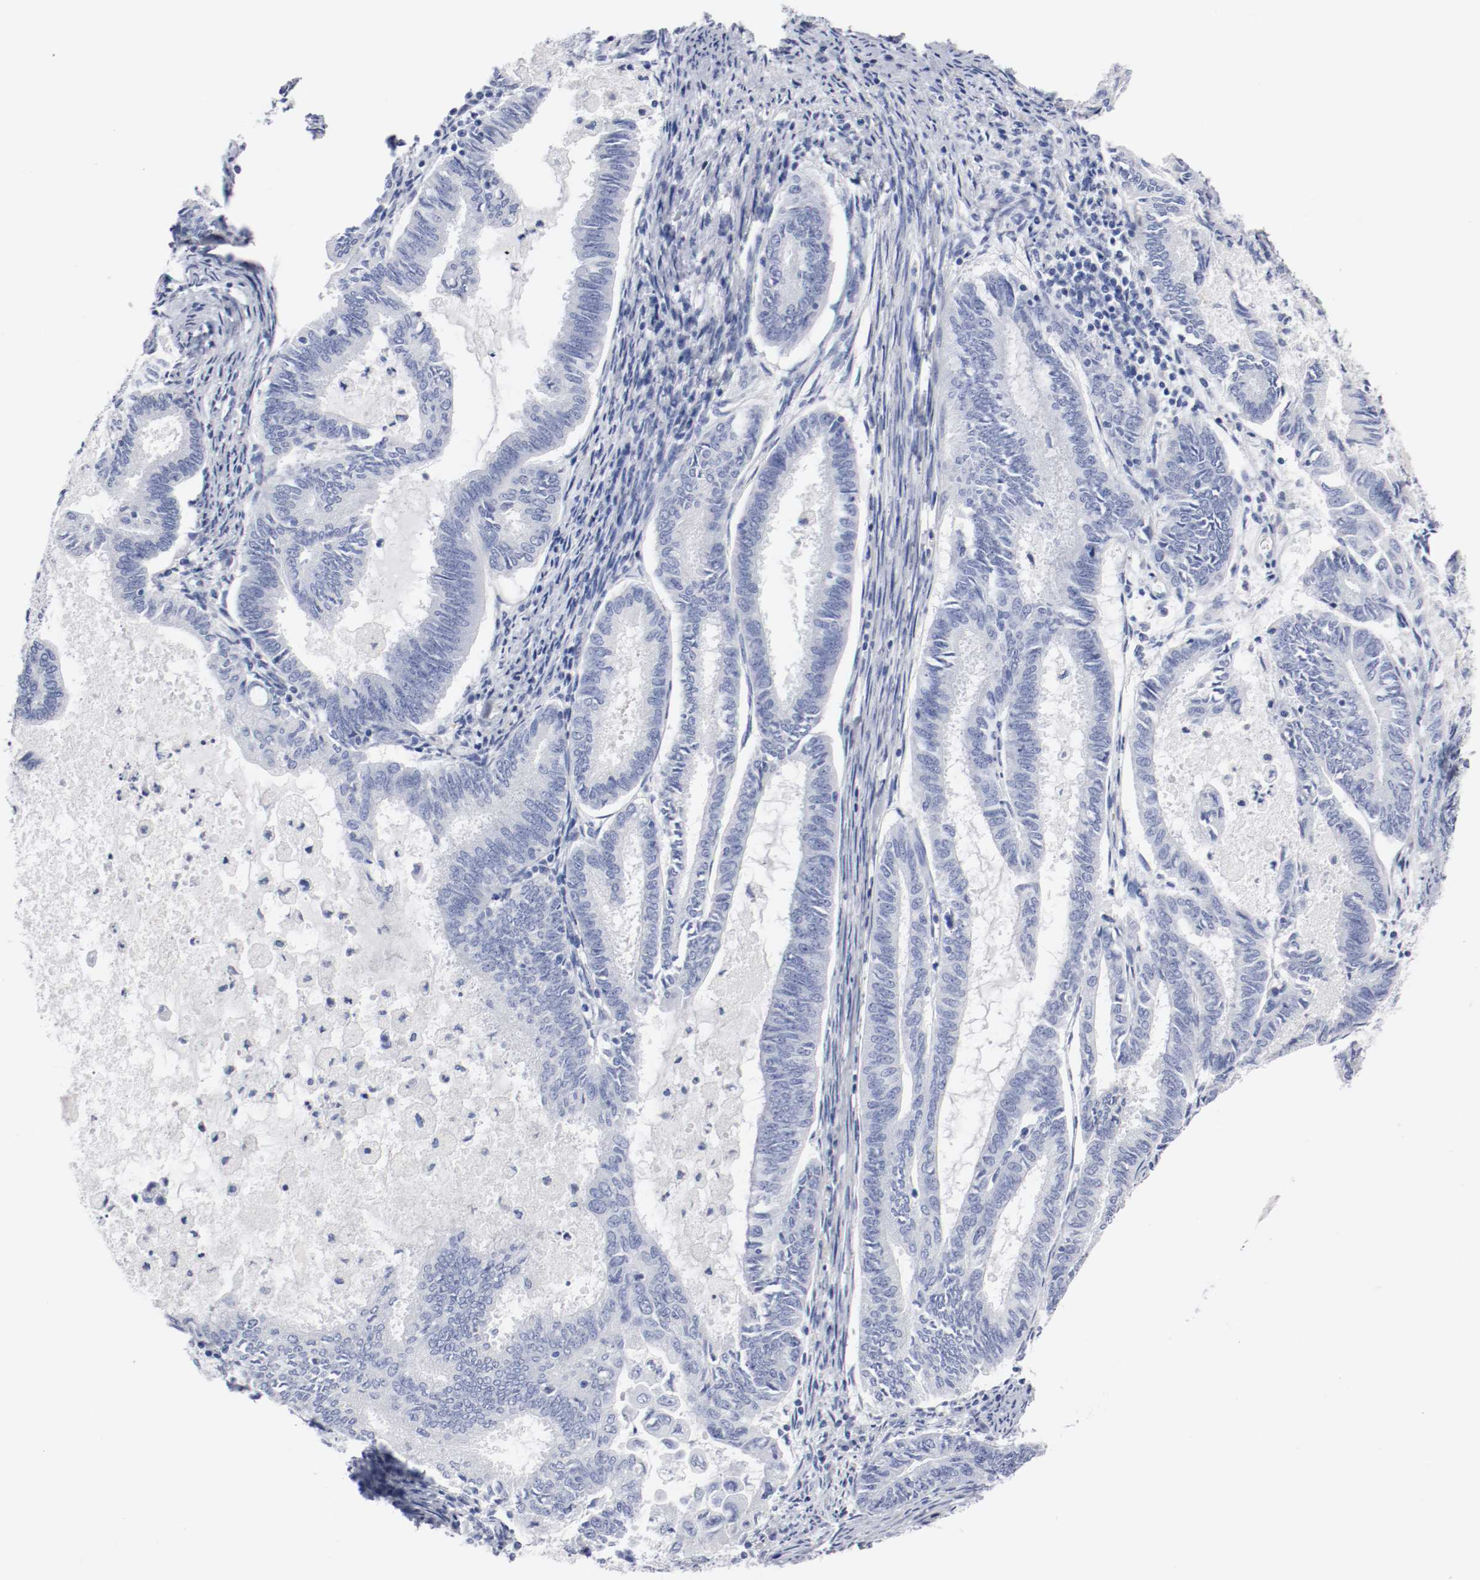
{"staining": {"intensity": "negative", "quantity": "none", "location": "none"}, "tissue": "endometrial cancer", "cell_type": "Tumor cells", "image_type": "cancer", "snomed": [{"axis": "morphology", "description": "Adenocarcinoma, NOS"}, {"axis": "topography", "description": "Endometrium"}], "caption": "The image reveals no significant expression in tumor cells of adenocarcinoma (endometrial). Nuclei are stained in blue.", "gene": "GAD1", "patient": {"sex": "female", "age": 86}}